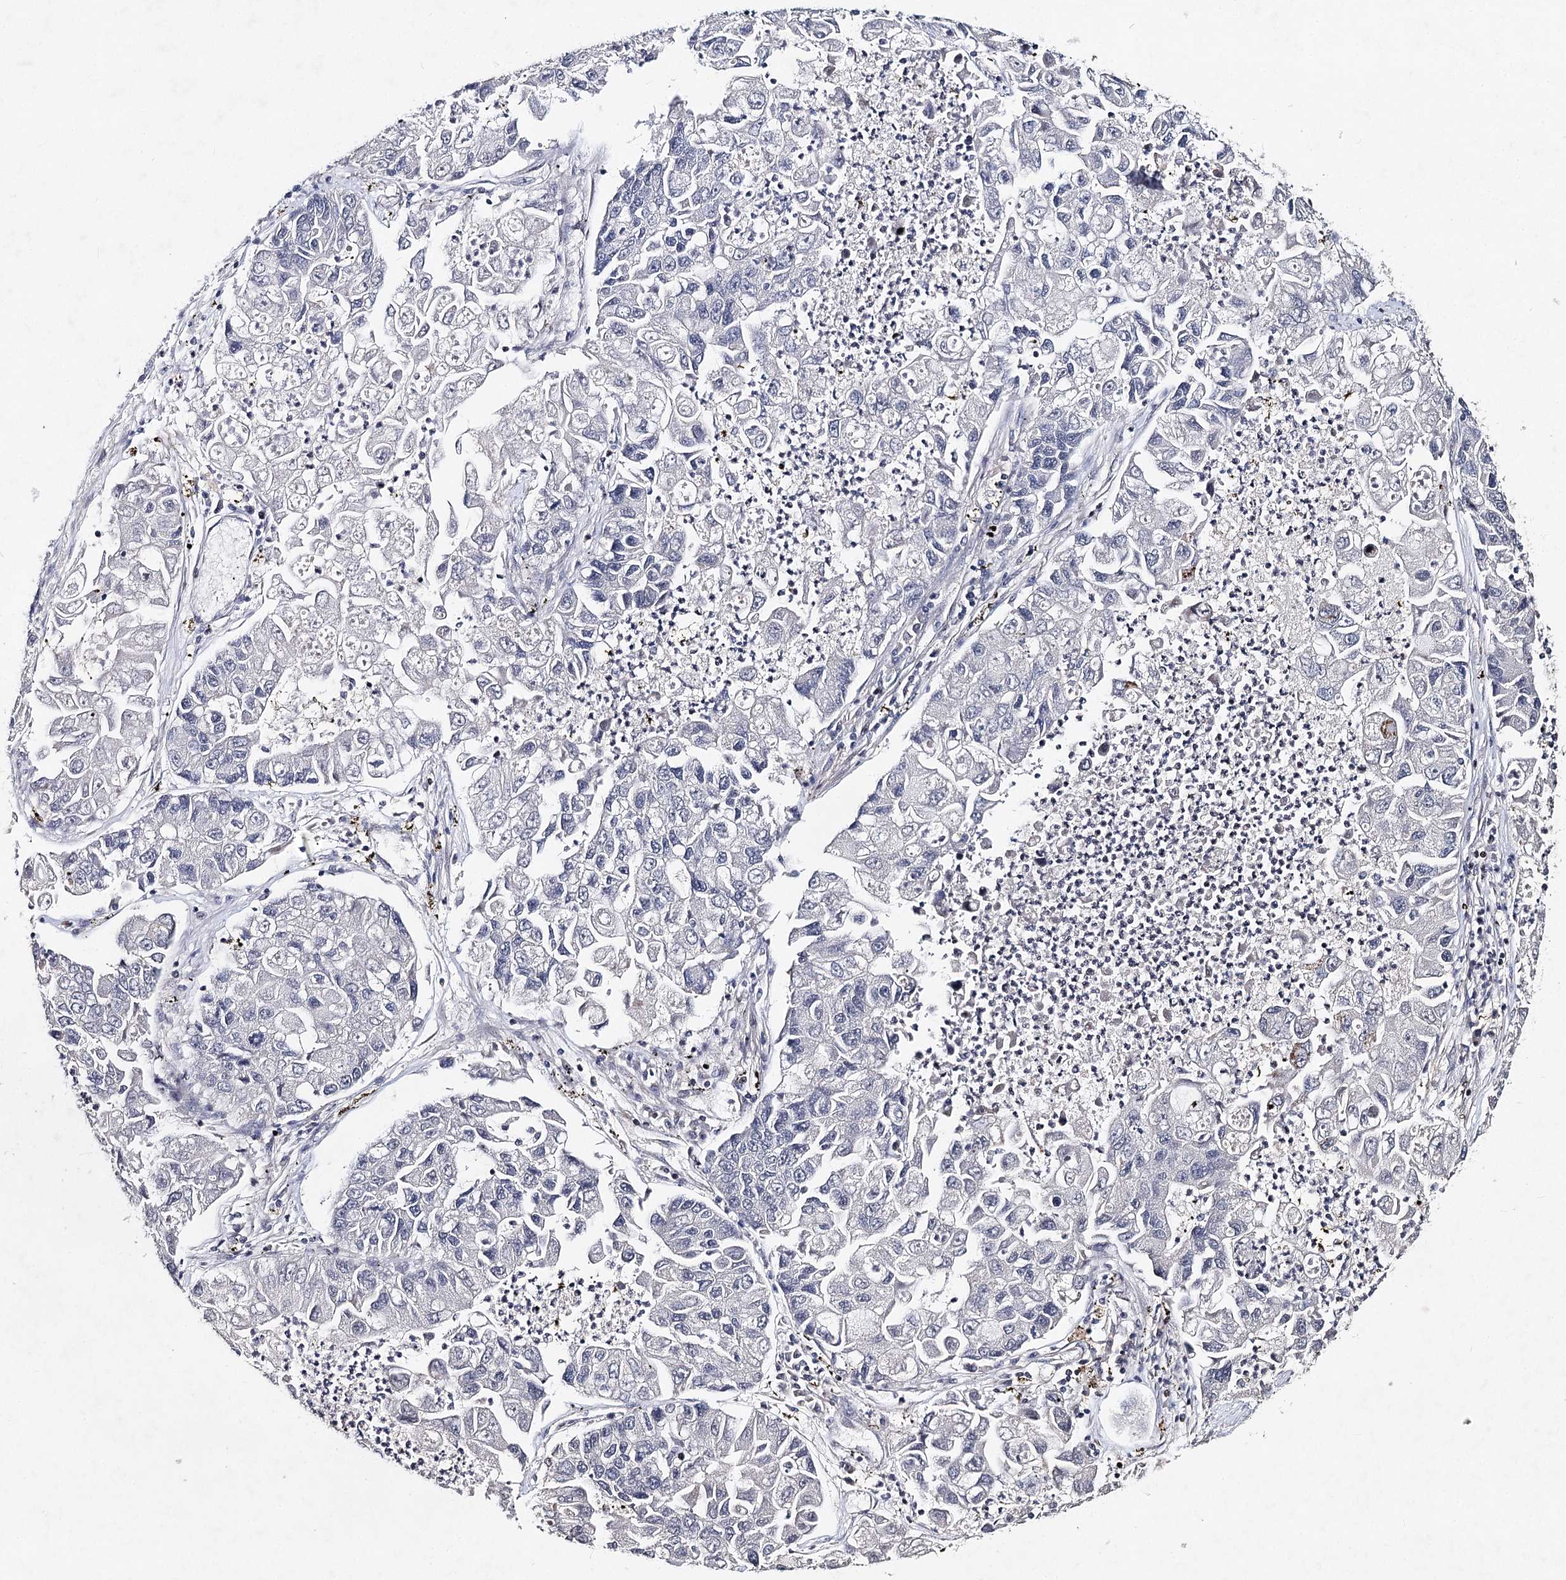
{"staining": {"intensity": "negative", "quantity": "none", "location": "none"}, "tissue": "lung cancer", "cell_type": "Tumor cells", "image_type": "cancer", "snomed": [{"axis": "morphology", "description": "Adenocarcinoma, NOS"}, {"axis": "topography", "description": "Lung"}], "caption": "Protein analysis of adenocarcinoma (lung) demonstrates no significant staining in tumor cells.", "gene": "FRMD4A", "patient": {"sex": "female", "age": 51}}